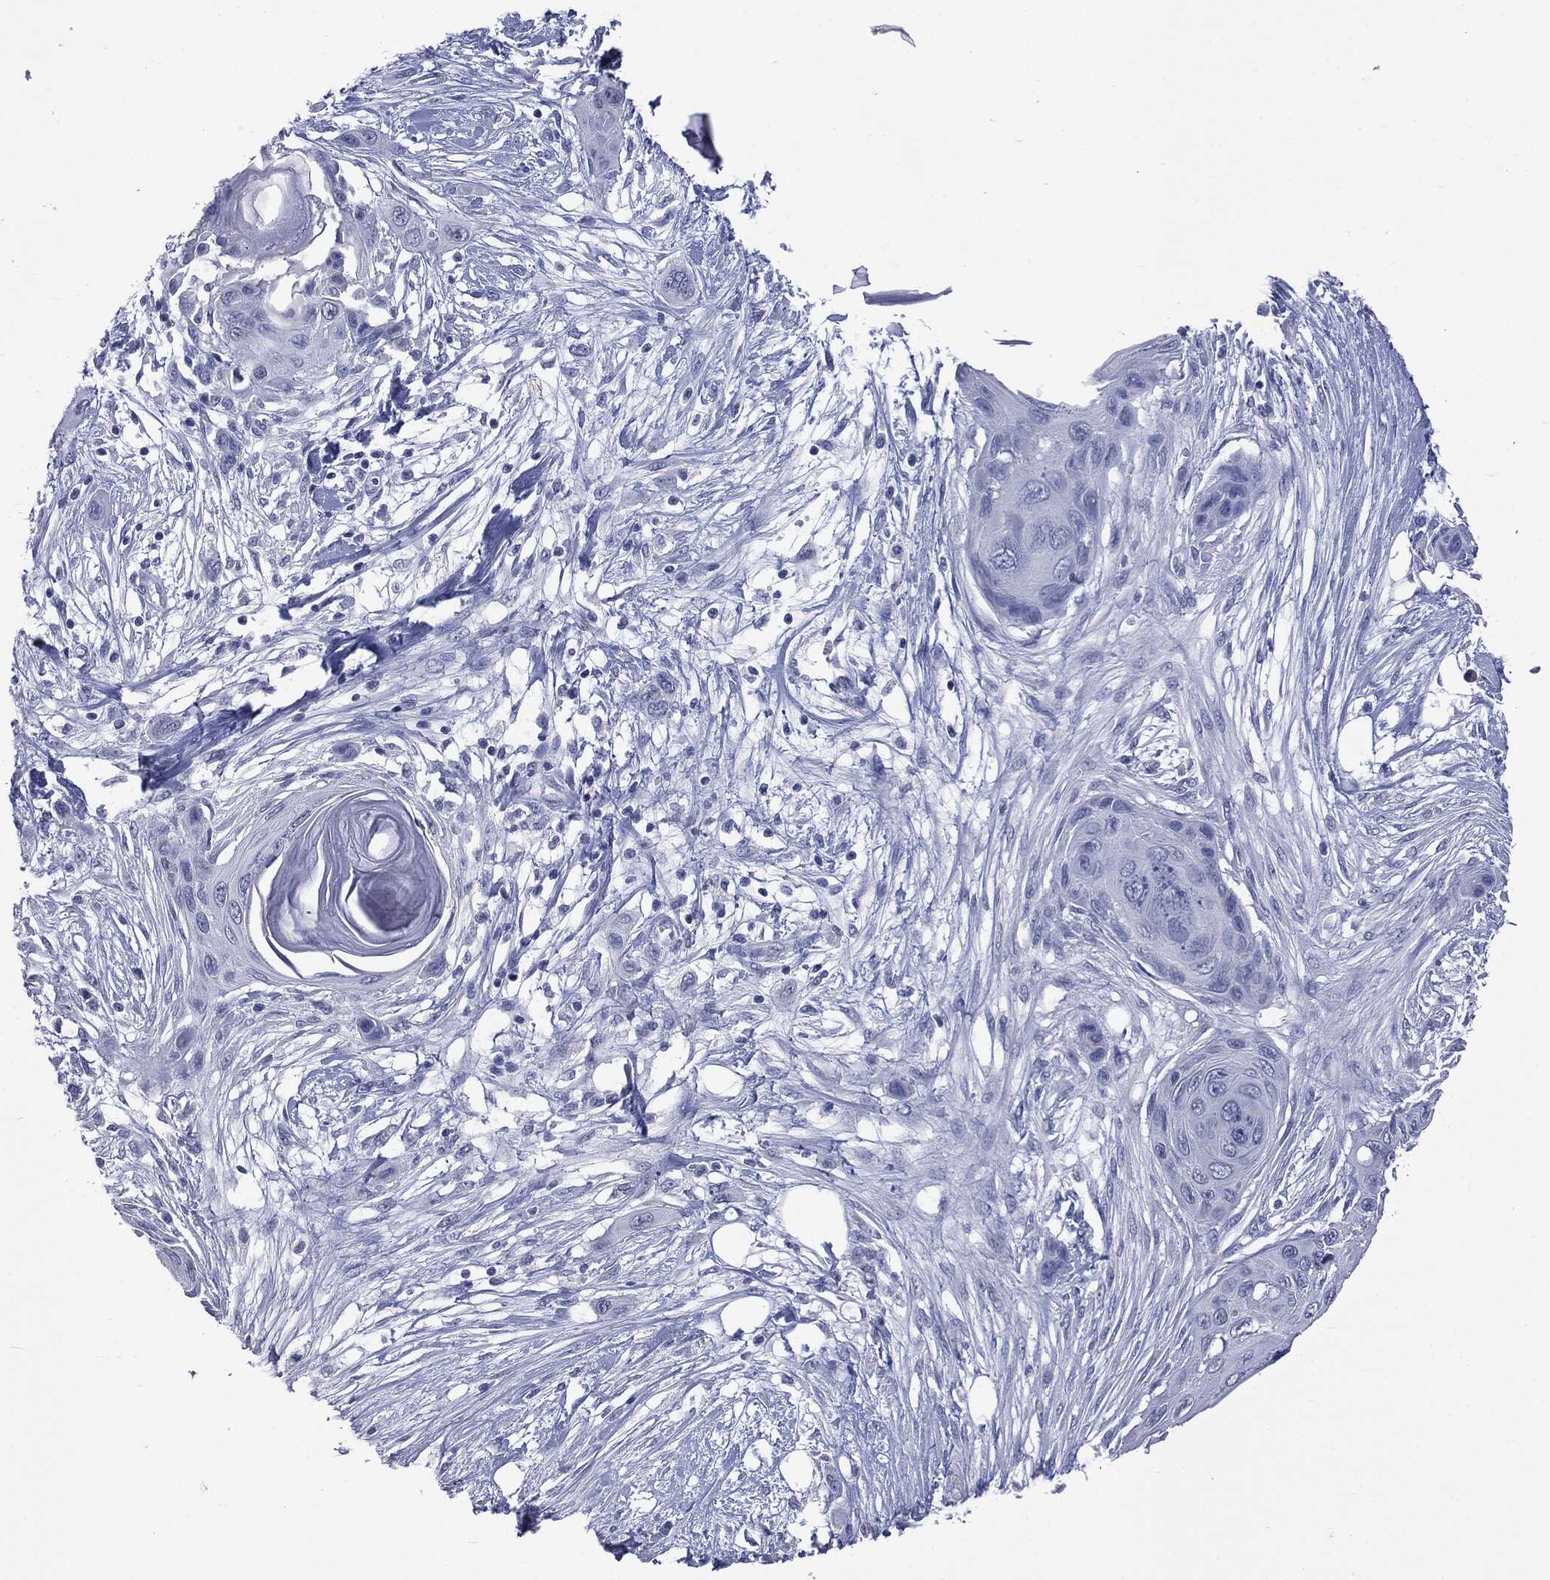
{"staining": {"intensity": "negative", "quantity": "none", "location": "none"}, "tissue": "skin cancer", "cell_type": "Tumor cells", "image_type": "cancer", "snomed": [{"axis": "morphology", "description": "Squamous cell carcinoma, NOS"}, {"axis": "topography", "description": "Skin"}], "caption": "There is no significant expression in tumor cells of skin squamous cell carcinoma.", "gene": "TSHB", "patient": {"sex": "male", "age": 79}}